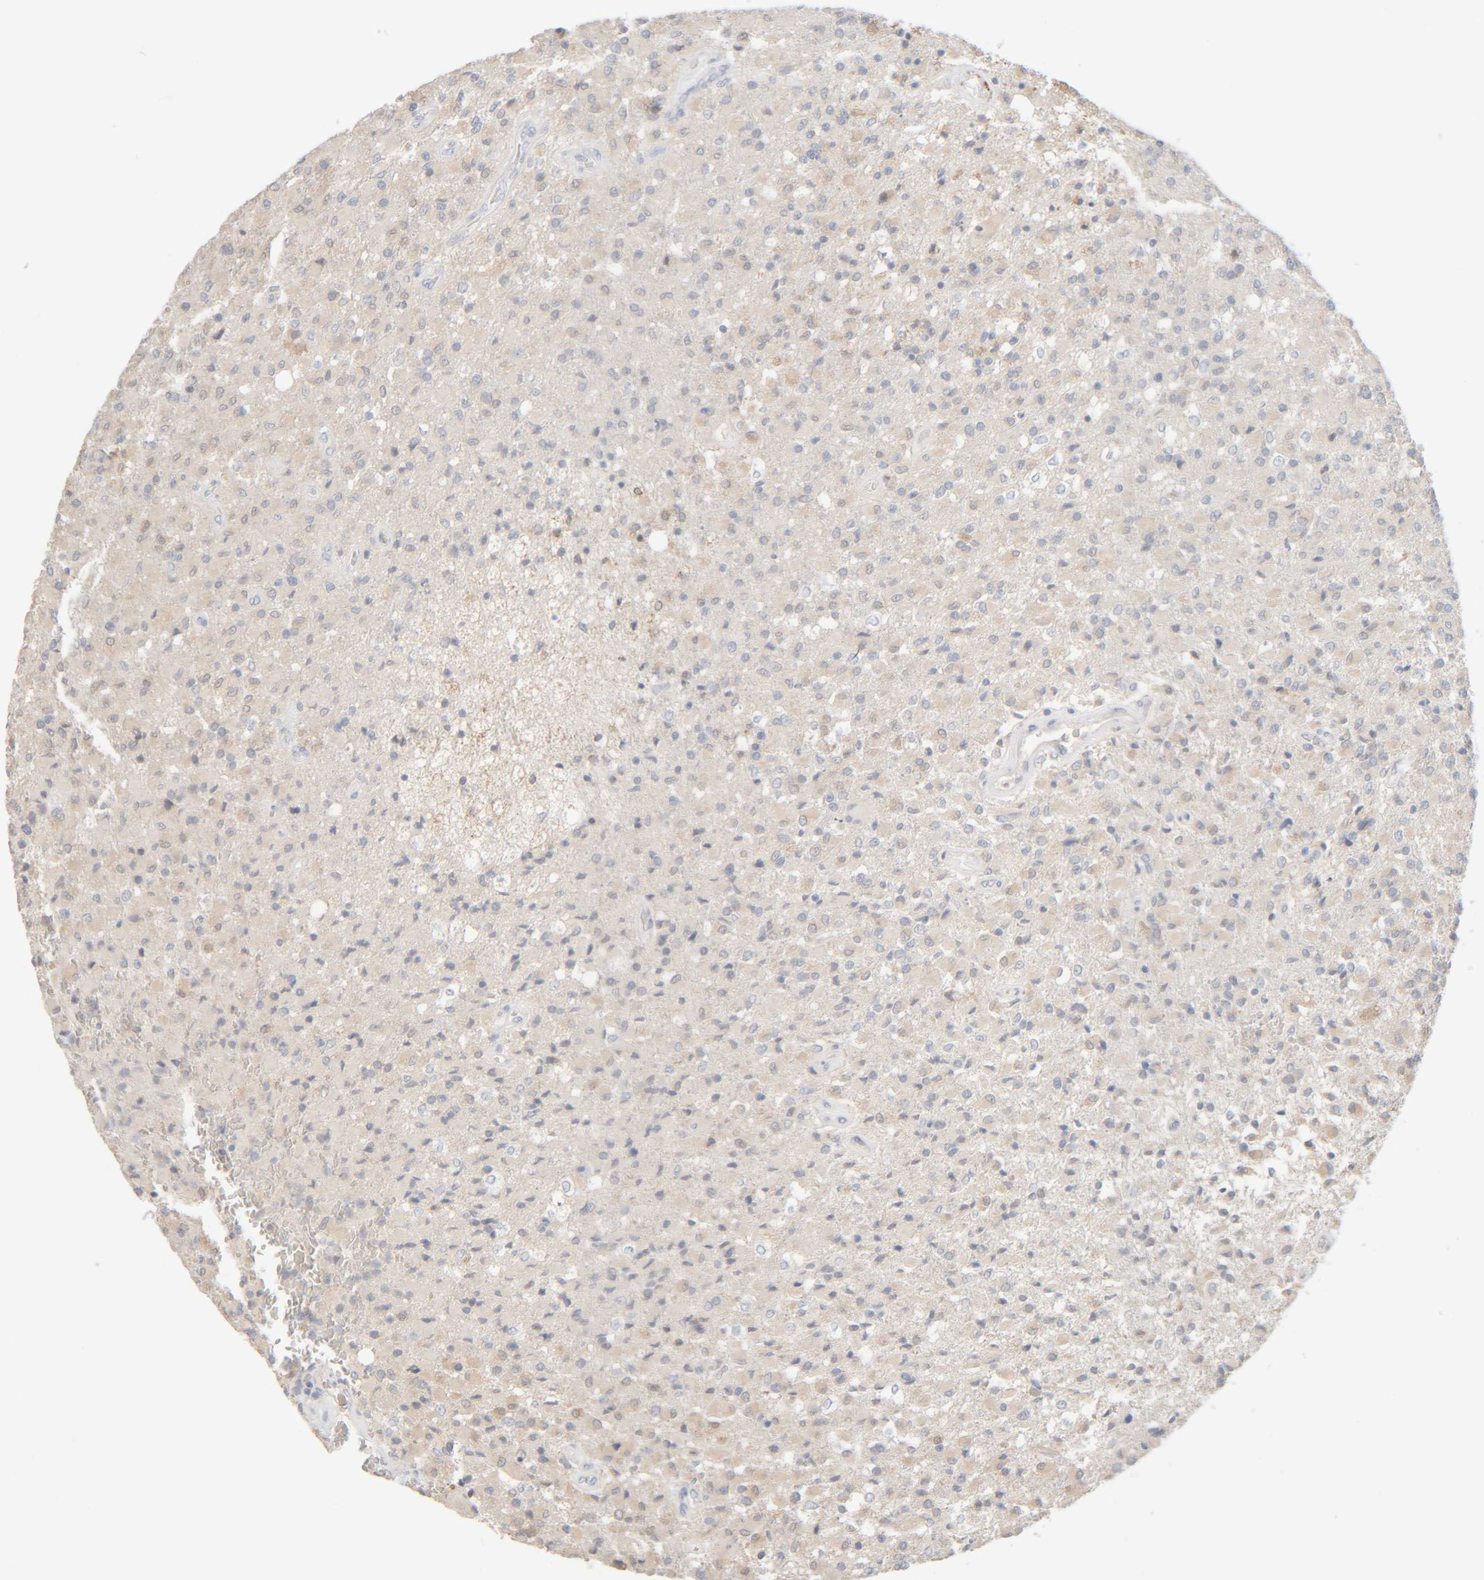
{"staining": {"intensity": "weak", "quantity": "<25%", "location": "cytoplasmic/membranous"}, "tissue": "glioma", "cell_type": "Tumor cells", "image_type": "cancer", "snomed": [{"axis": "morphology", "description": "Glioma, malignant, High grade"}, {"axis": "topography", "description": "Brain"}], "caption": "Tumor cells show no significant protein staining in glioma.", "gene": "RIDA", "patient": {"sex": "male", "age": 71}}